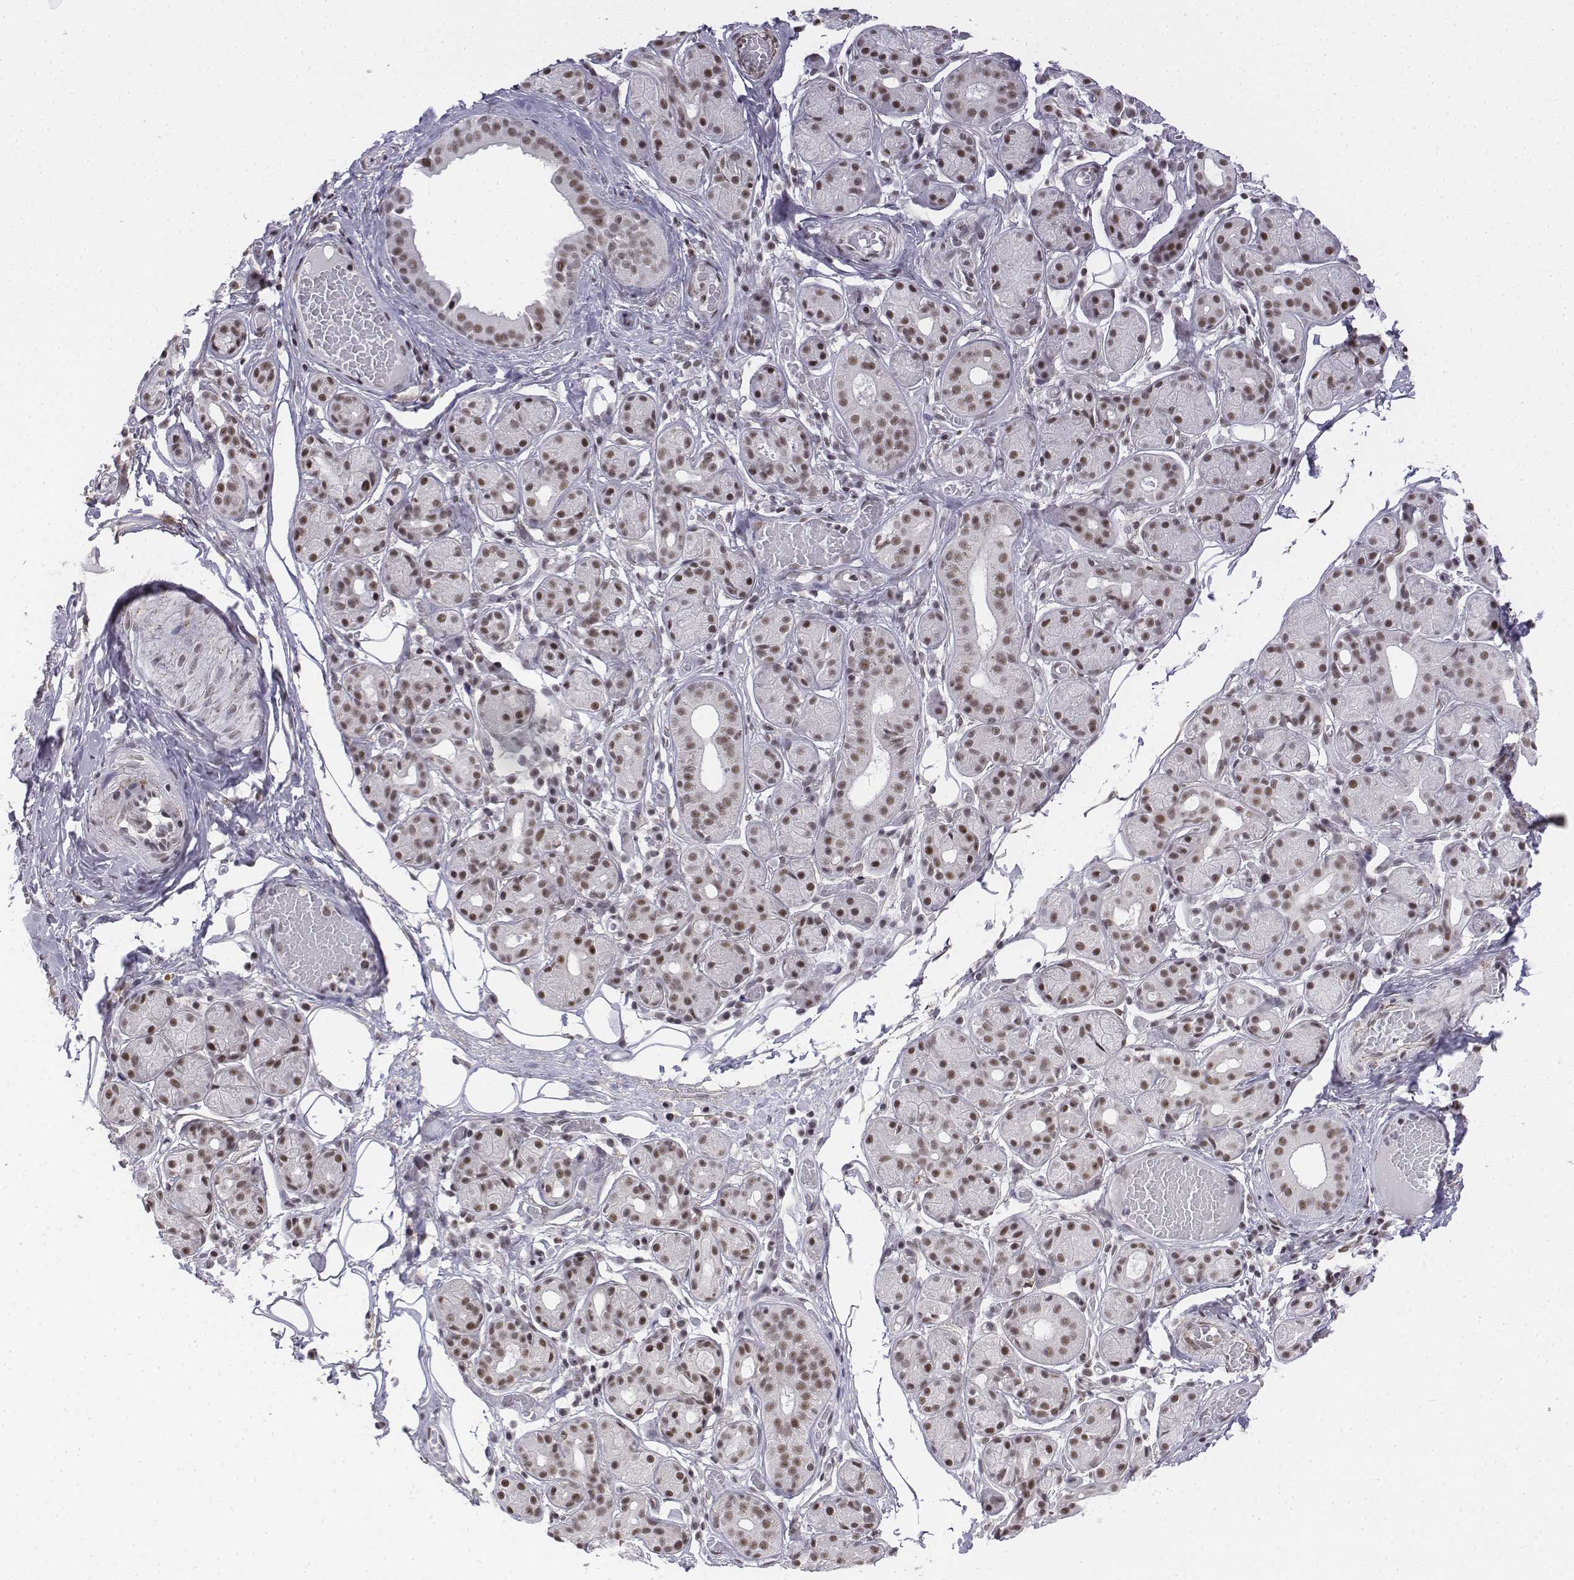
{"staining": {"intensity": "moderate", "quantity": ">75%", "location": "nuclear"}, "tissue": "salivary gland", "cell_type": "Glandular cells", "image_type": "normal", "snomed": [{"axis": "morphology", "description": "Normal tissue, NOS"}, {"axis": "topography", "description": "Salivary gland"}, {"axis": "topography", "description": "Peripheral nerve tissue"}], "caption": "This image exhibits normal salivary gland stained with immunohistochemistry (IHC) to label a protein in brown. The nuclear of glandular cells show moderate positivity for the protein. Nuclei are counter-stained blue.", "gene": "SETD1A", "patient": {"sex": "male", "age": 71}}